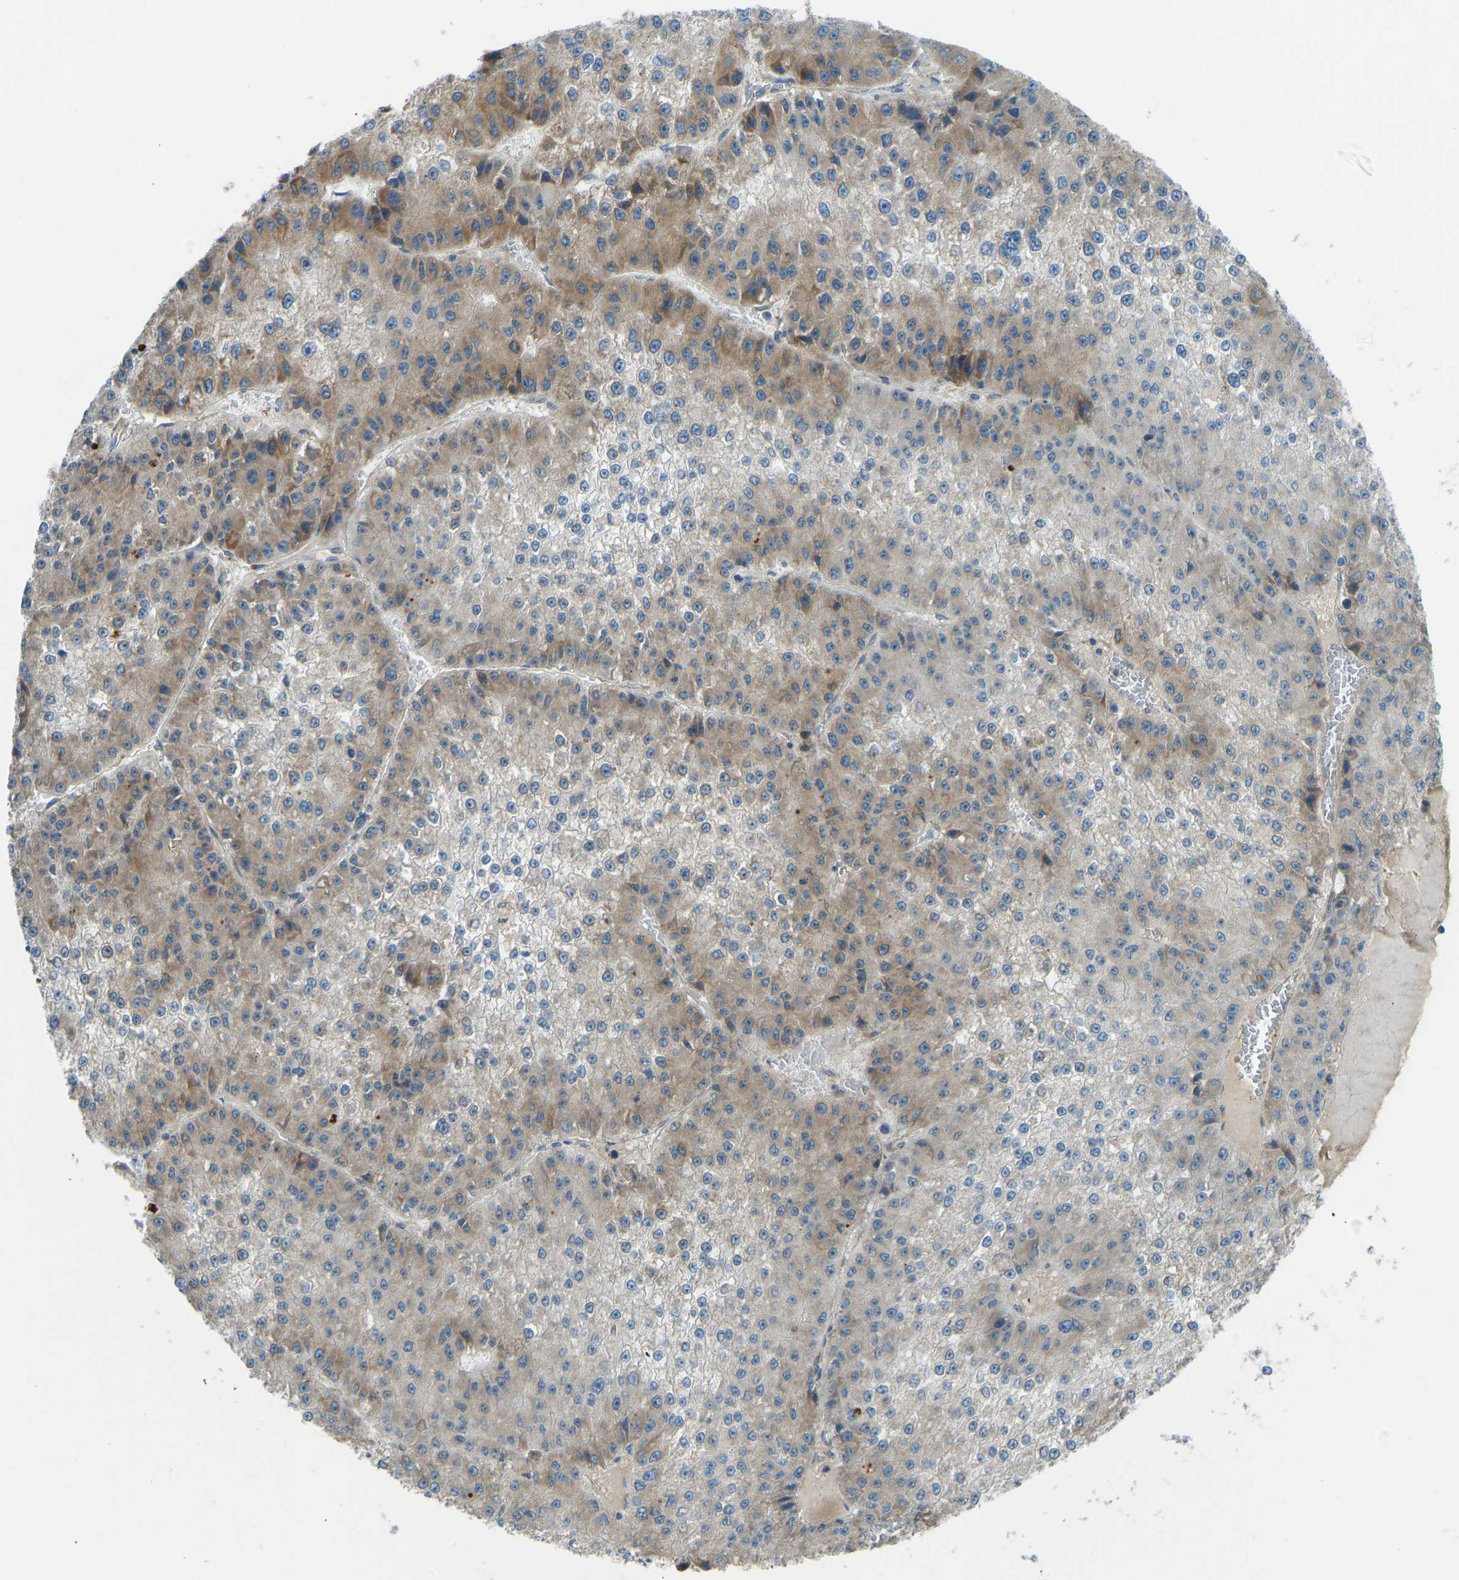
{"staining": {"intensity": "weak", "quantity": "25%-75%", "location": "cytoplasmic/membranous"}, "tissue": "liver cancer", "cell_type": "Tumor cells", "image_type": "cancer", "snomed": [{"axis": "morphology", "description": "Carcinoma, Hepatocellular, NOS"}, {"axis": "topography", "description": "Liver"}], "caption": "Protein staining reveals weak cytoplasmic/membranous staining in approximately 25%-75% of tumor cells in liver hepatocellular carcinoma. (DAB = brown stain, brightfield microscopy at high magnification).", "gene": "STAU2", "patient": {"sex": "female", "age": 73}}